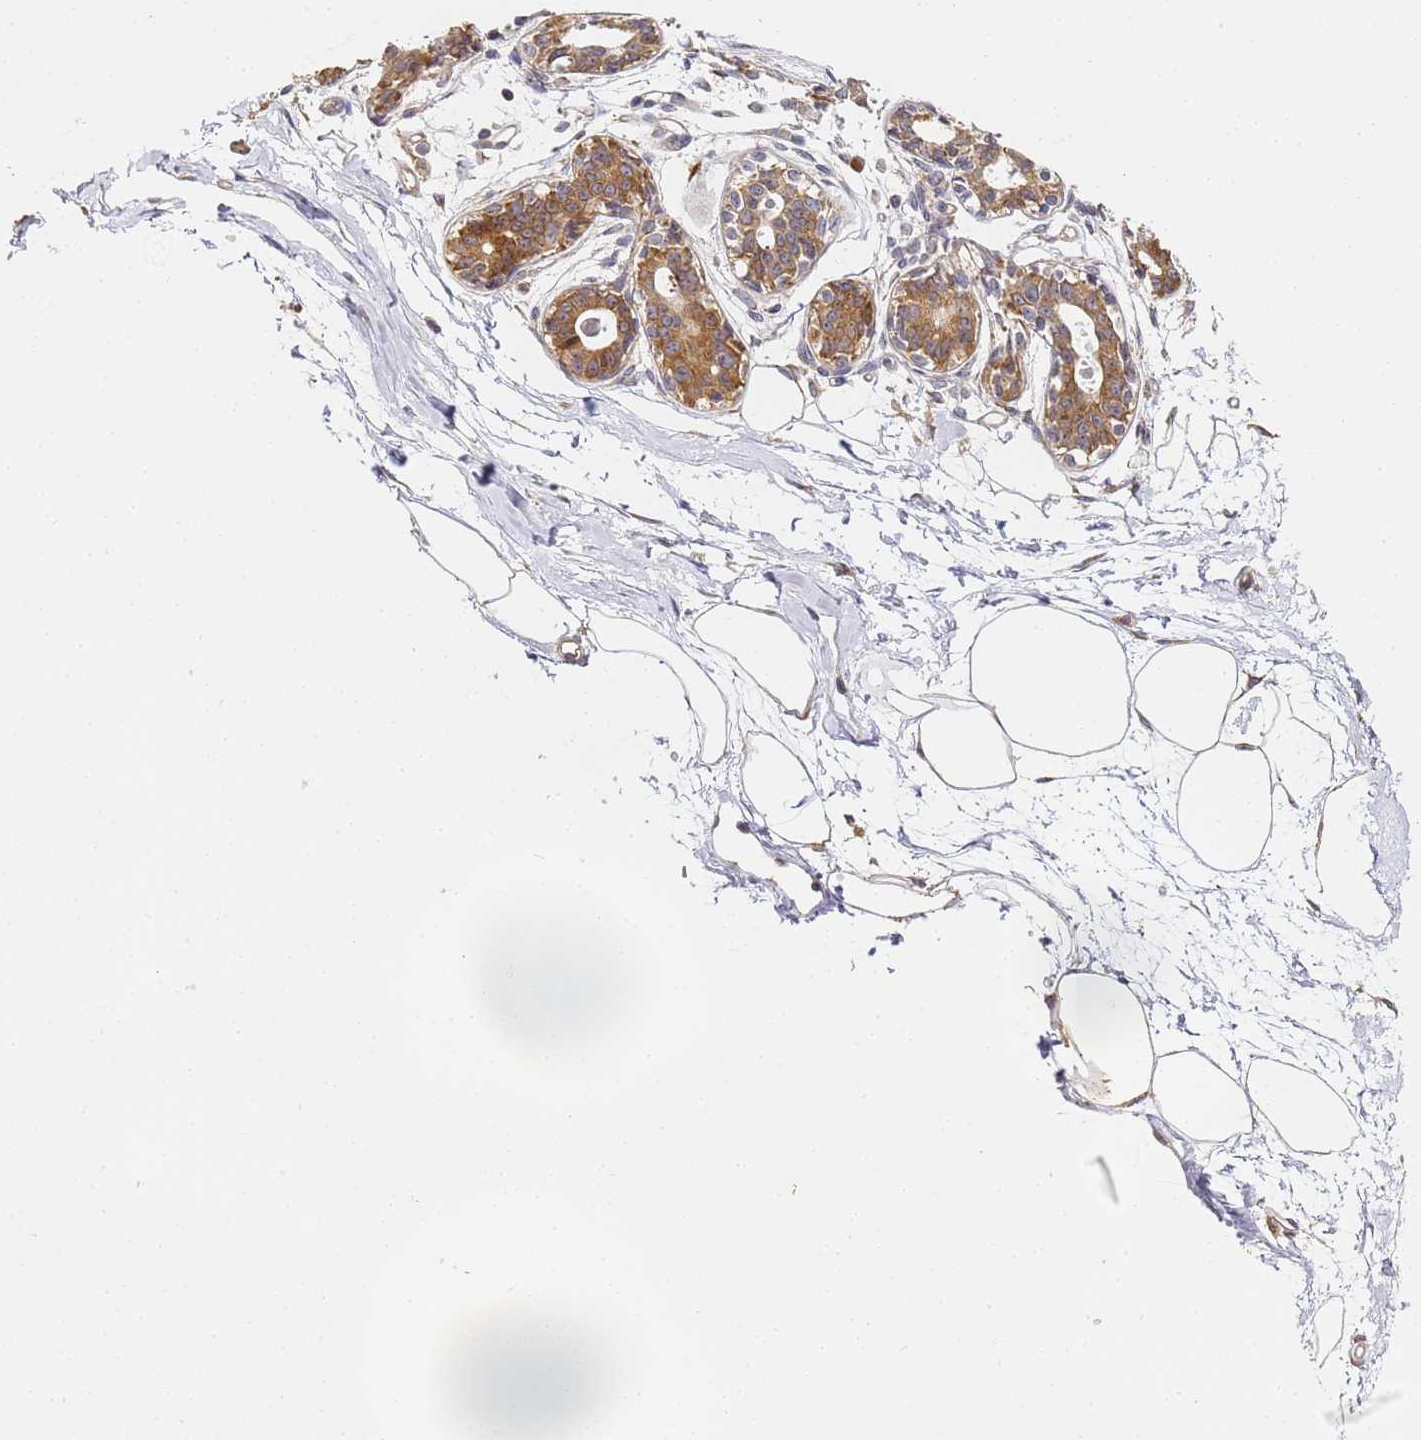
{"staining": {"intensity": "negative", "quantity": "none", "location": "none"}, "tissue": "breast", "cell_type": "Adipocytes", "image_type": "normal", "snomed": [{"axis": "morphology", "description": "Normal tissue, NOS"}, {"axis": "topography", "description": "Breast"}], "caption": "Immunohistochemistry (IHC) image of benign breast: breast stained with DAB (3,3'-diaminobenzidine) displays no significant protein staining in adipocytes. (Stains: DAB (3,3'-diaminobenzidine) IHC with hematoxylin counter stain, Microscopy: brightfield microscopy at high magnification).", "gene": "RPL13A", "patient": {"sex": "female", "age": 45}}